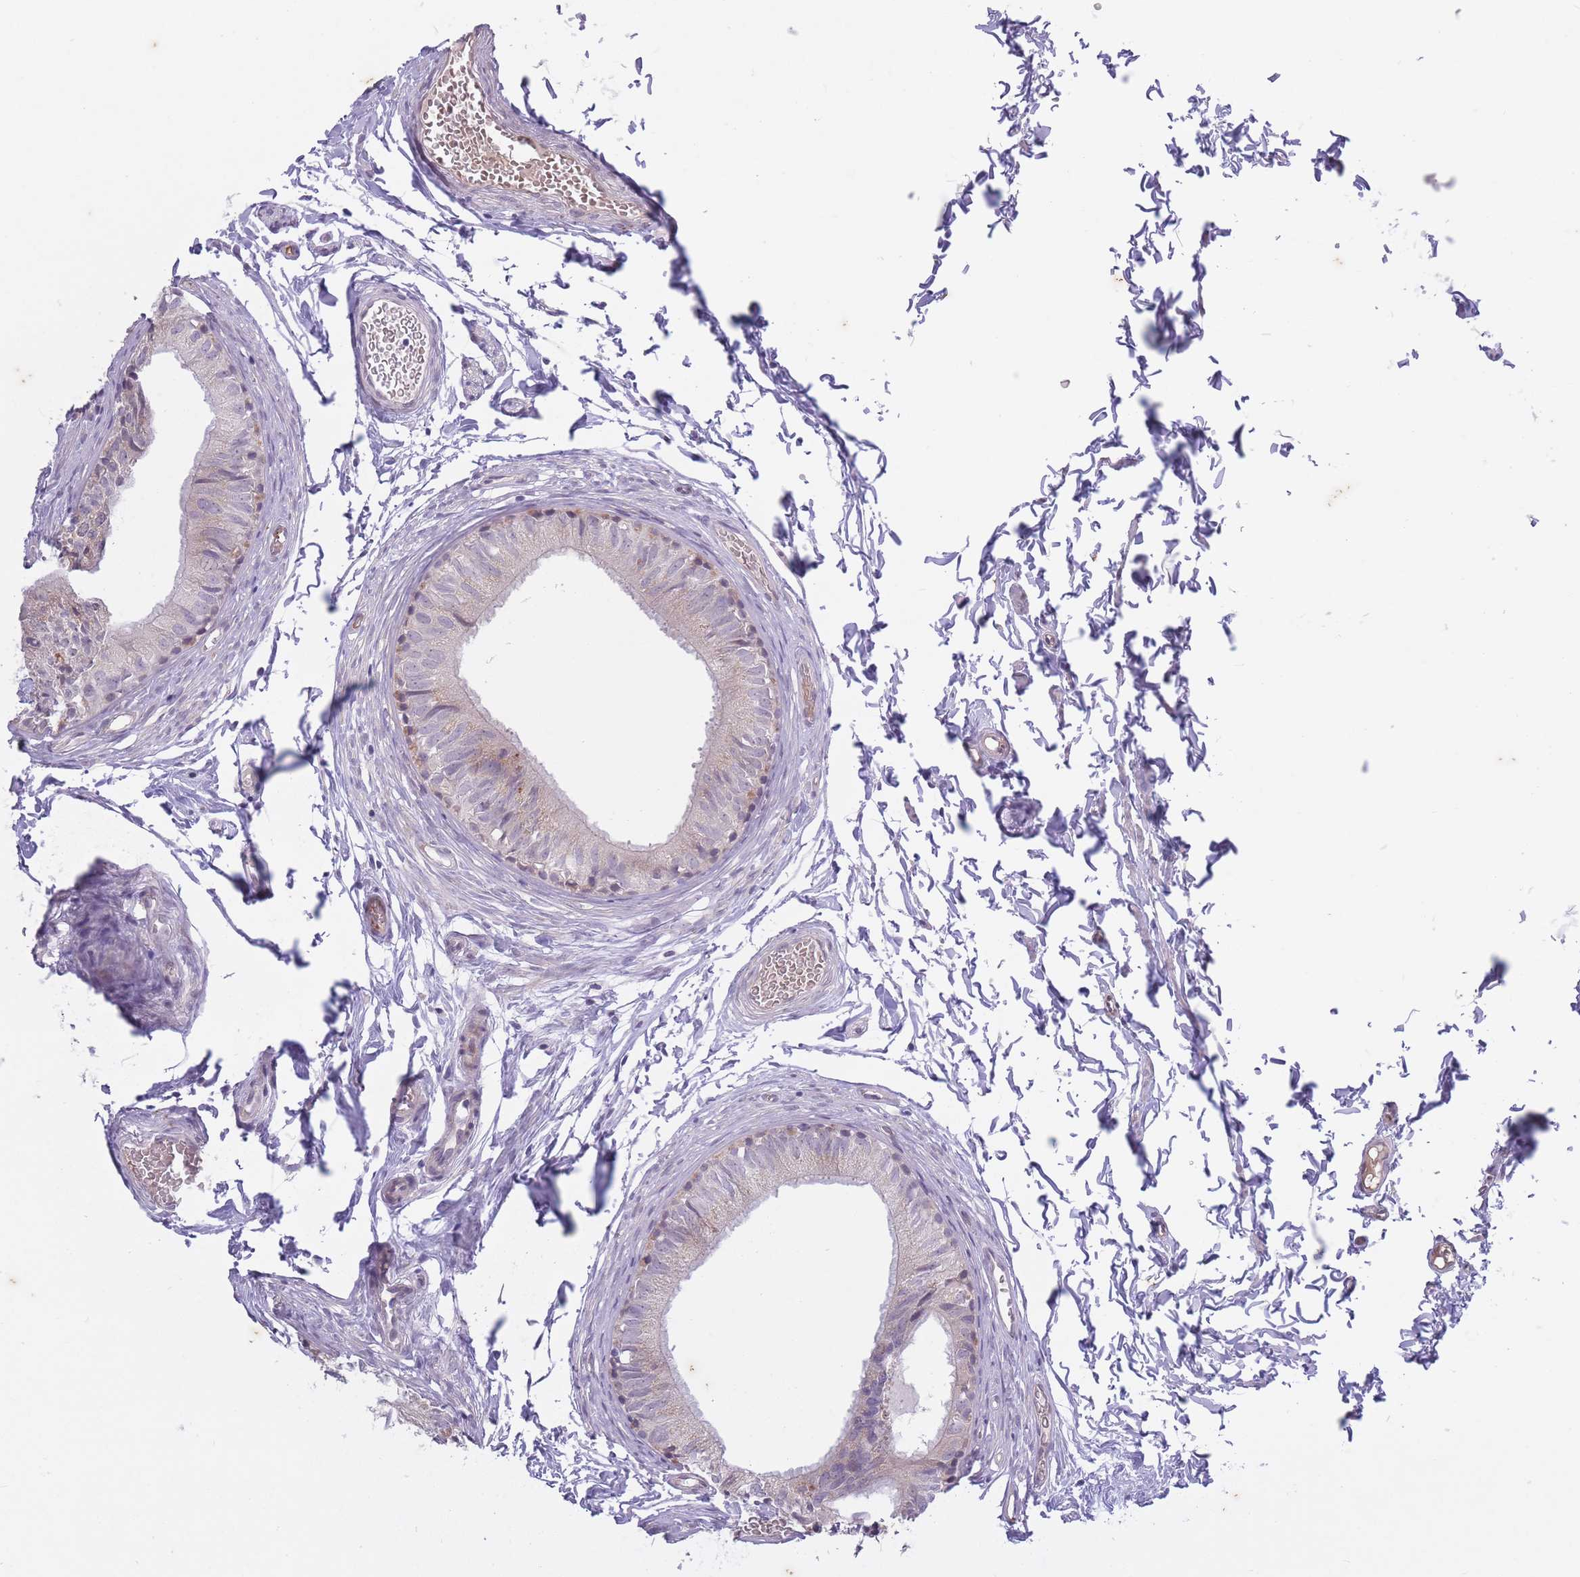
{"staining": {"intensity": "negative", "quantity": "none", "location": "none"}, "tissue": "epididymis", "cell_type": "Glandular cells", "image_type": "normal", "snomed": [{"axis": "morphology", "description": "Normal tissue, NOS"}, {"axis": "topography", "description": "Epididymis"}], "caption": "This image is of benign epididymis stained with immunohistochemistry (IHC) to label a protein in brown with the nuclei are counter-stained blue. There is no expression in glandular cells.", "gene": "ARPIN", "patient": {"sex": "male", "age": 37}}